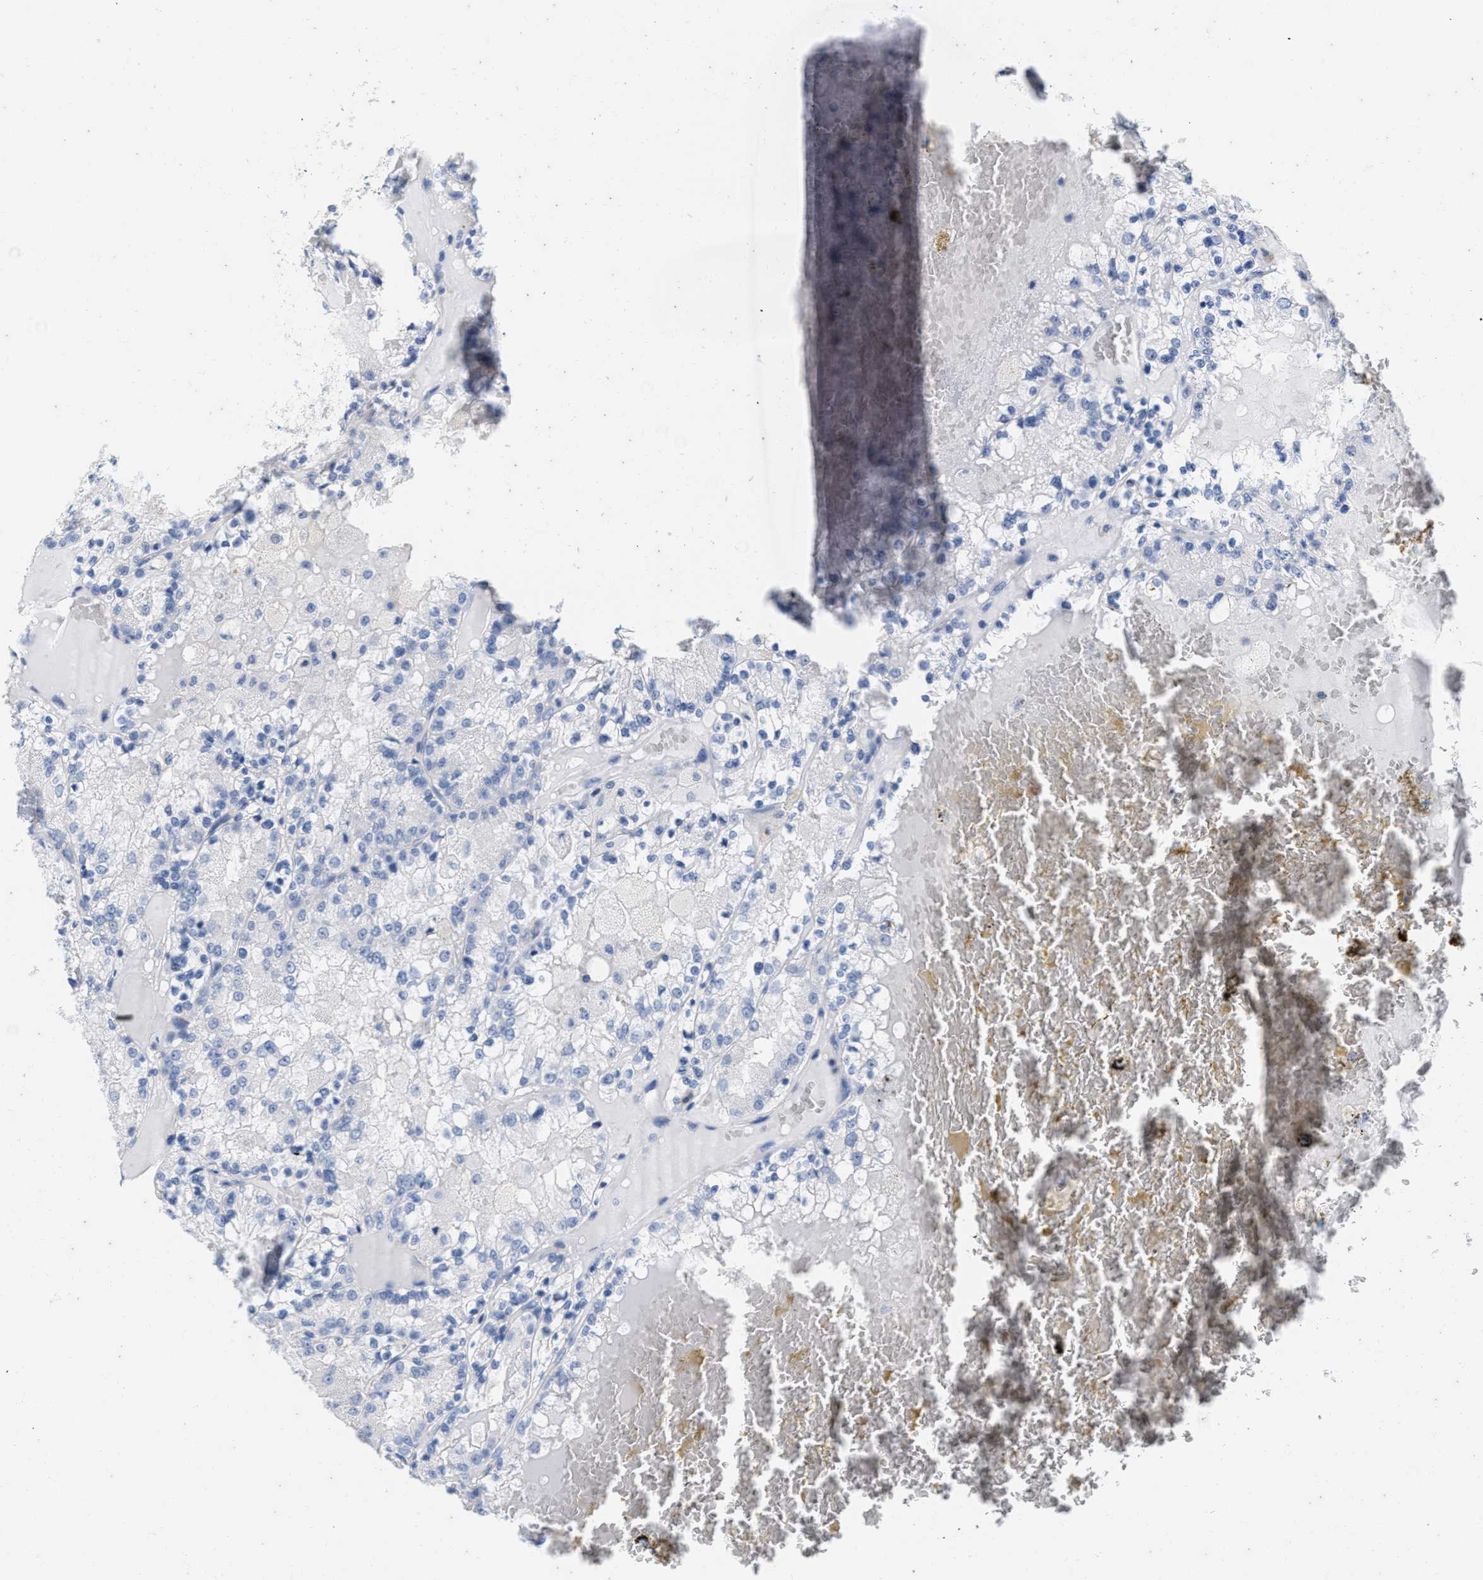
{"staining": {"intensity": "negative", "quantity": "none", "location": "none"}, "tissue": "renal cancer", "cell_type": "Tumor cells", "image_type": "cancer", "snomed": [{"axis": "morphology", "description": "Adenocarcinoma, NOS"}, {"axis": "topography", "description": "Kidney"}], "caption": "Protein analysis of renal adenocarcinoma demonstrates no significant staining in tumor cells.", "gene": "ABCB11", "patient": {"sex": "female", "age": 56}}